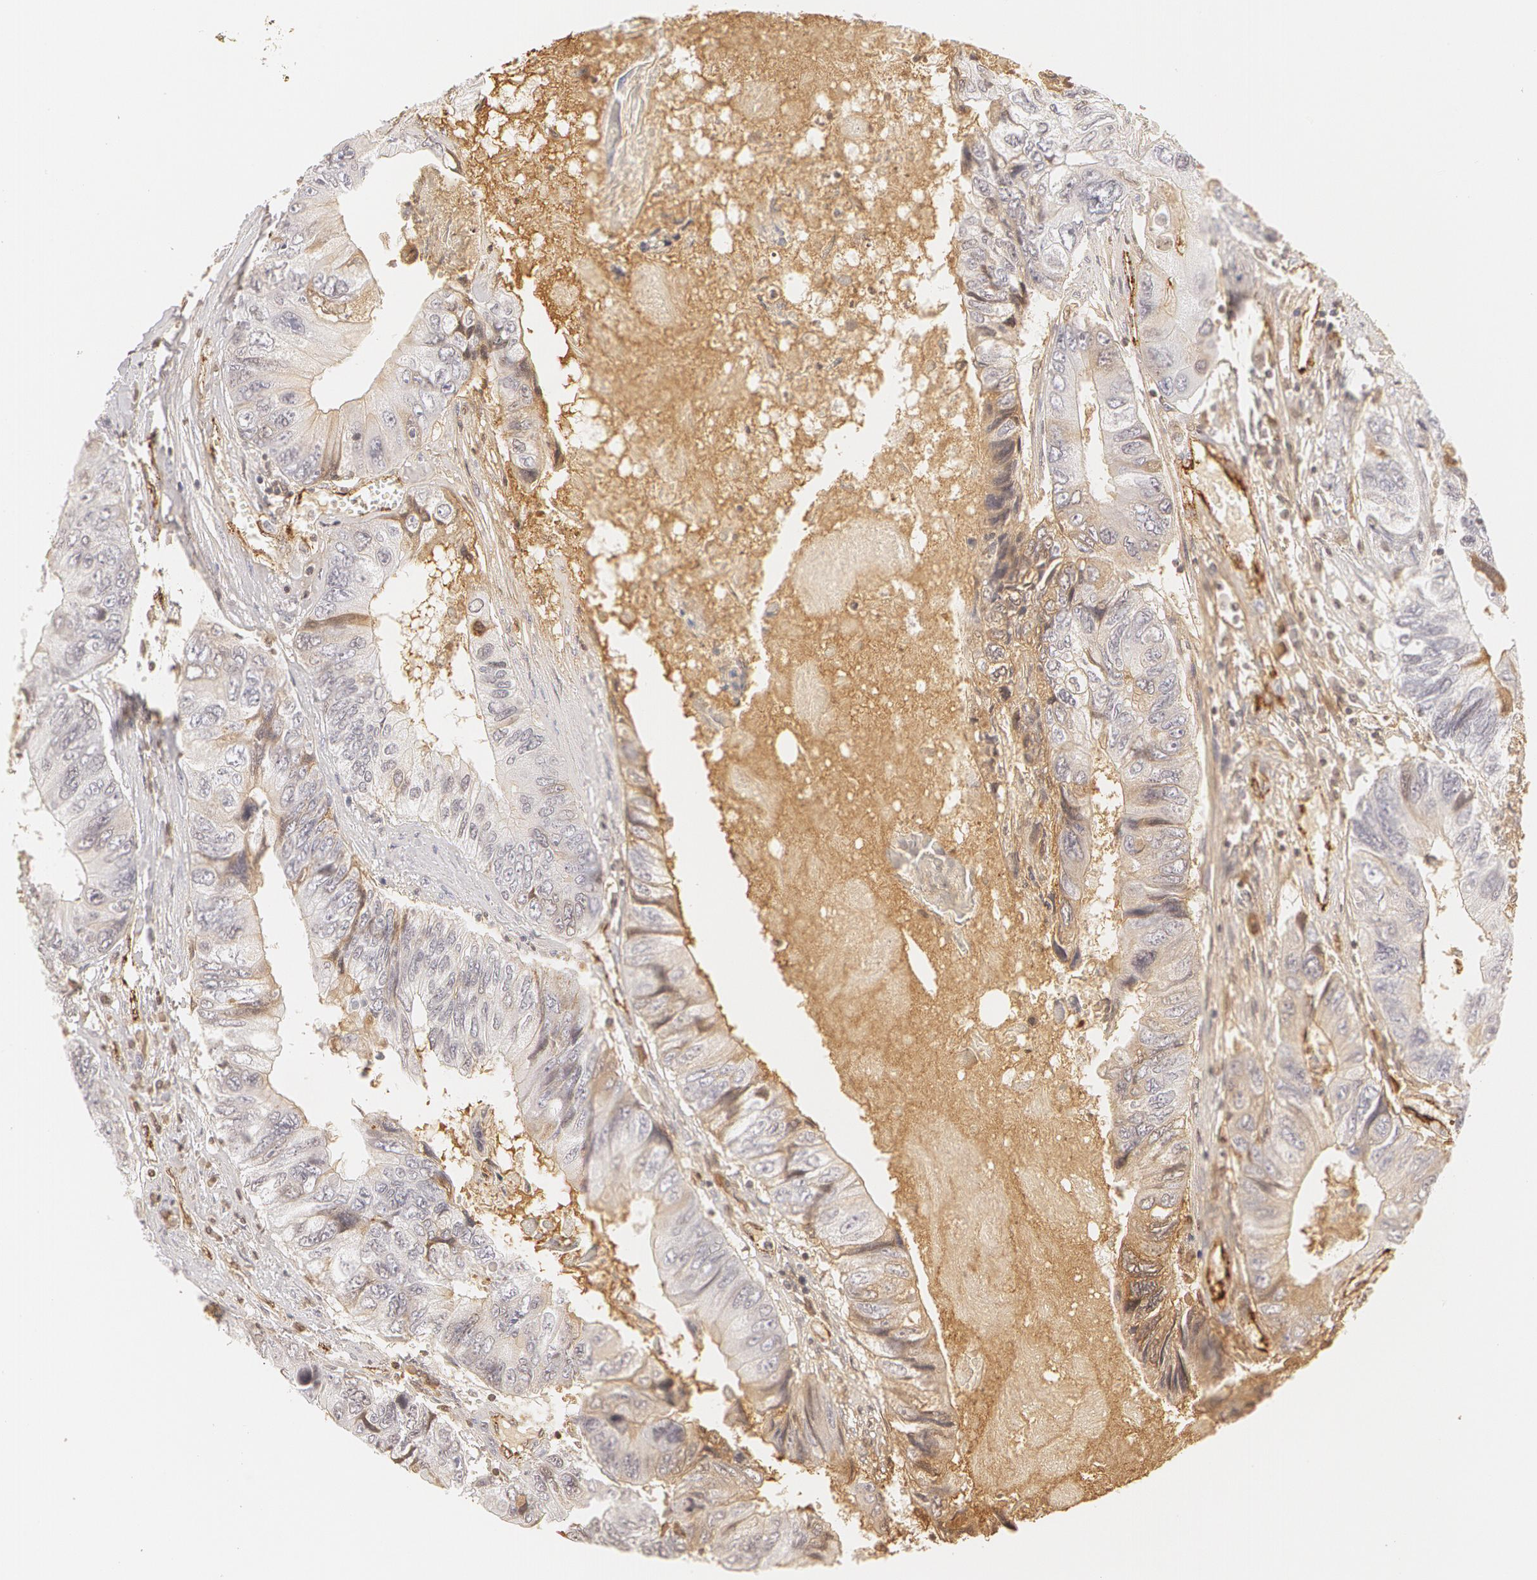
{"staining": {"intensity": "moderate", "quantity": "<25%", "location": "cytoplasmic/membranous"}, "tissue": "colorectal cancer", "cell_type": "Tumor cells", "image_type": "cancer", "snomed": [{"axis": "morphology", "description": "Adenocarcinoma, NOS"}, {"axis": "topography", "description": "Rectum"}], "caption": "Immunohistochemical staining of human adenocarcinoma (colorectal) displays moderate cytoplasmic/membranous protein staining in about <25% of tumor cells. (DAB IHC with brightfield microscopy, high magnification).", "gene": "VWF", "patient": {"sex": "female", "age": 82}}